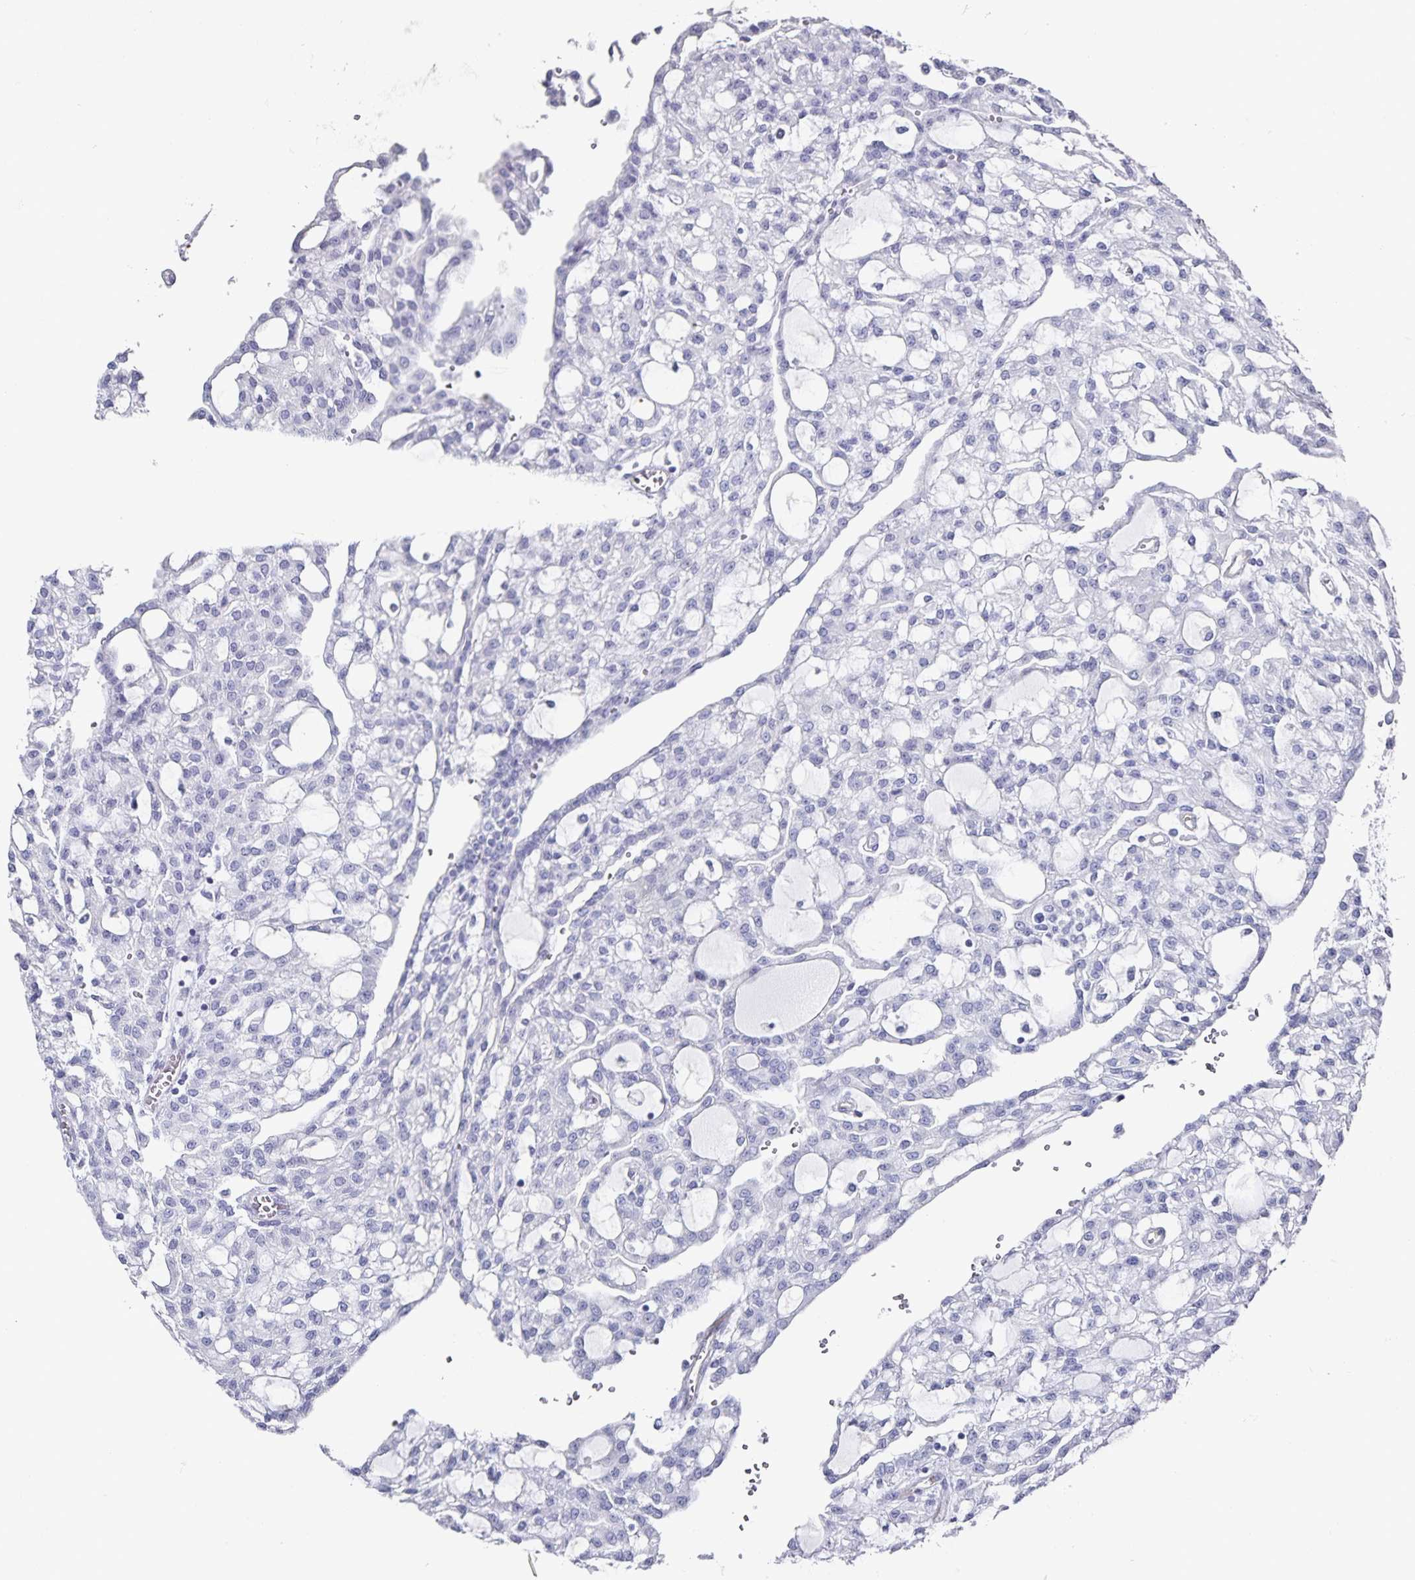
{"staining": {"intensity": "negative", "quantity": "none", "location": "none"}, "tissue": "renal cancer", "cell_type": "Tumor cells", "image_type": "cancer", "snomed": [{"axis": "morphology", "description": "Adenocarcinoma, NOS"}, {"axis": "topography", "description": "Kidney"}], "caption": "Renal cancer stained for a protein using IHC demonstrates no staining tumor cells.", "gene": "PODXL", "patient": {"sex": "male", "age": 63}}